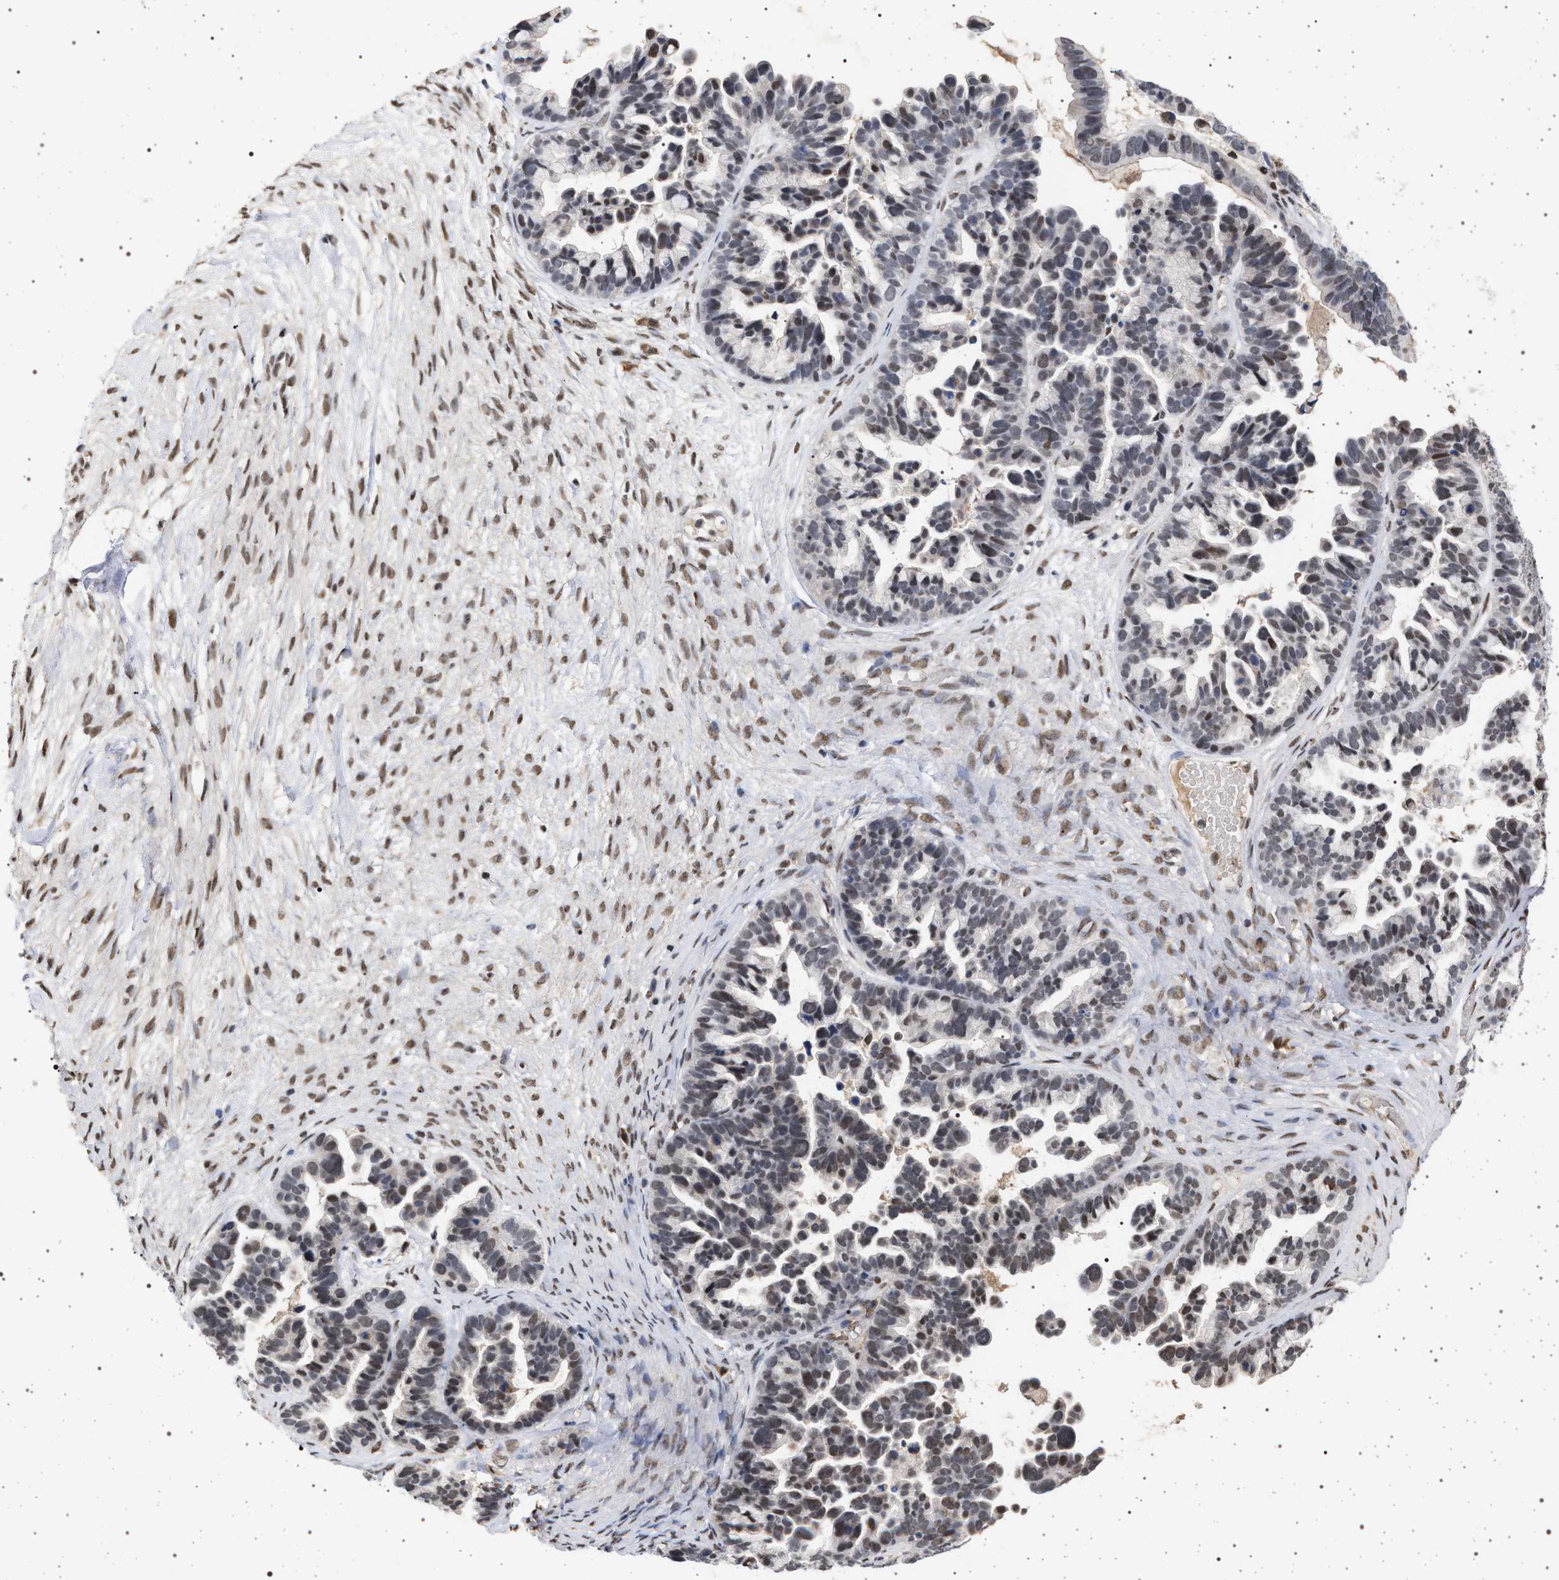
{"staining": {"intensity": "weak", "quantity": "25%-75%", "location": "nuclear"}, "tissue": "ovarian cancer", "cell_type": "Tumor cells", "image_type": "cancer", "snomed": [{"axis": "morphology", "description": "Cystadenocarcinoma, serous, NOS"}, {"axis": "topography", "description": "Ovary"}], "caption": "Brown immunohistochemical staining in ovarian cancer displays weak nuclear positivity in approximately 25%-75% of tumor cells.", "gene": "PHF12", "patient": {"sex": "female", "age": 56}}